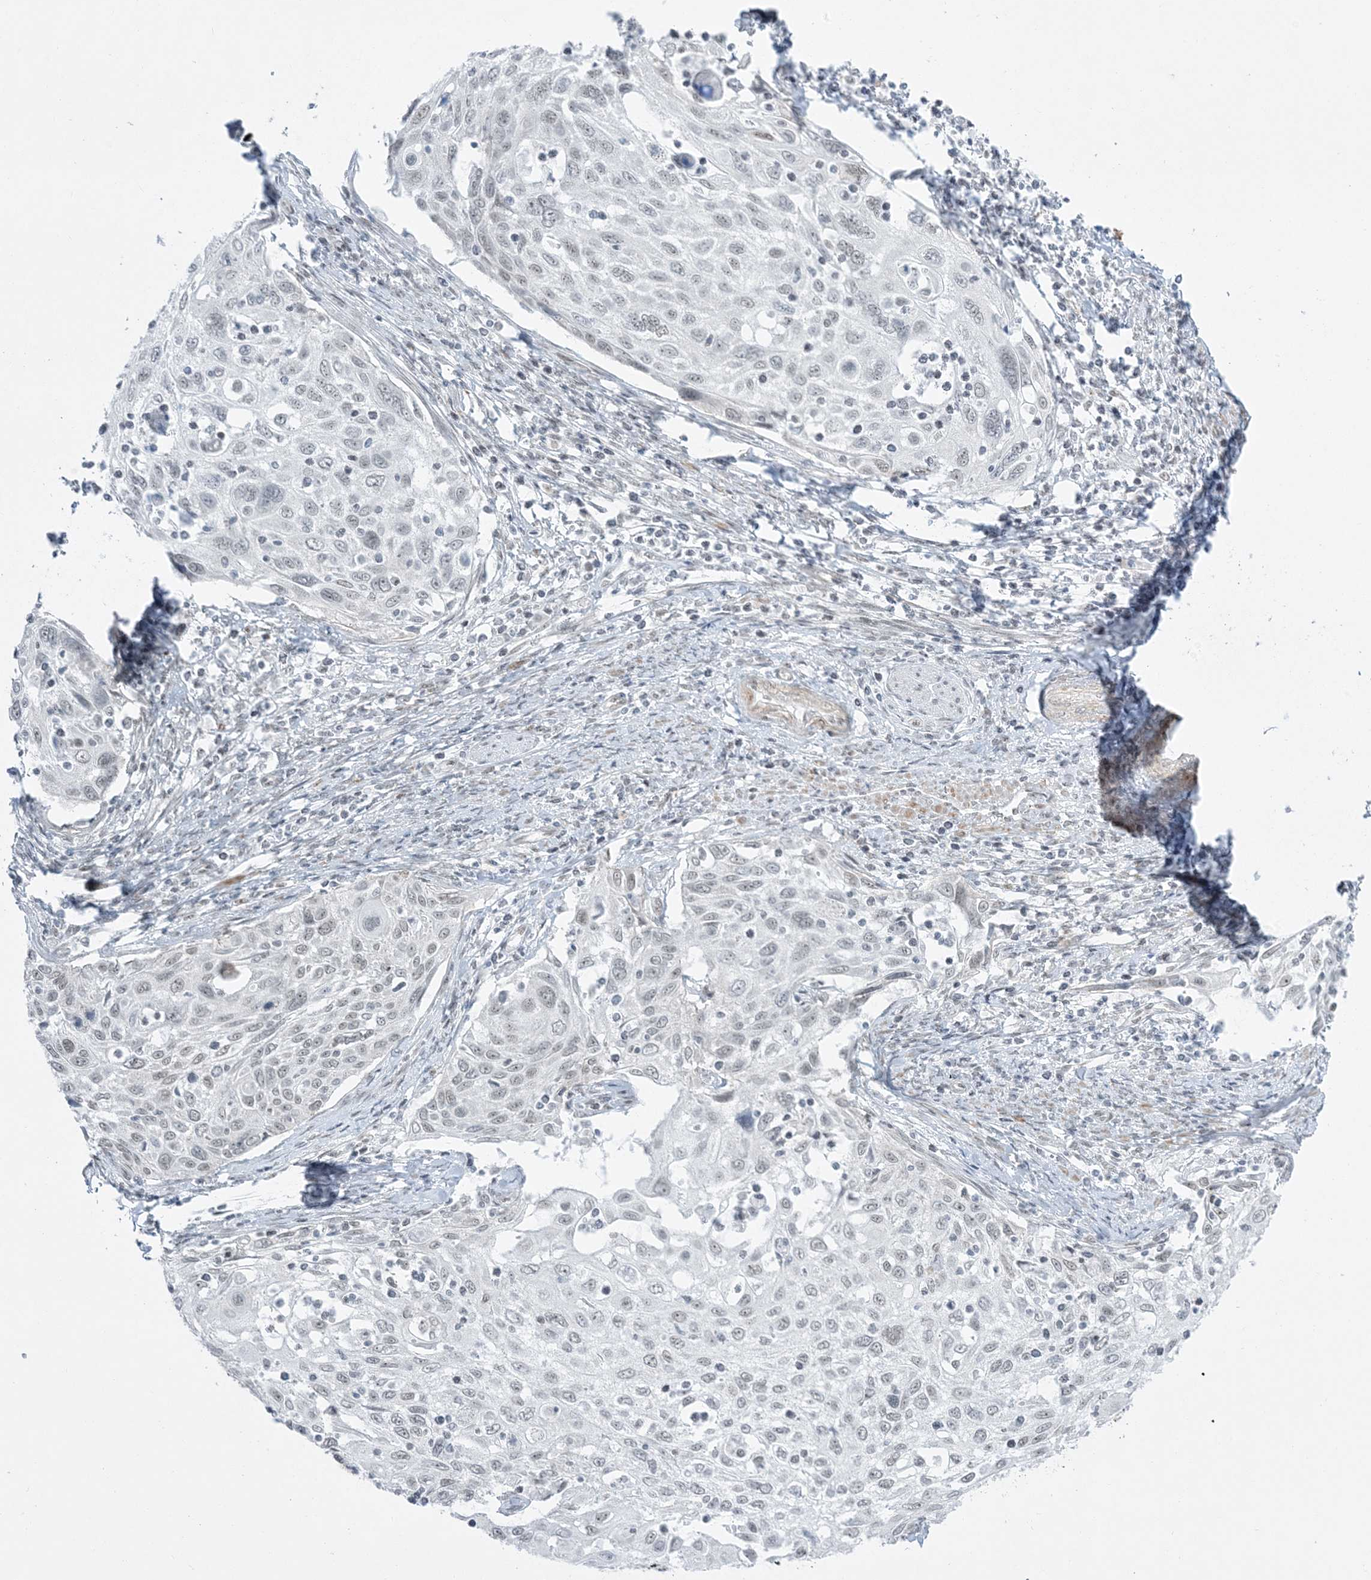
{"staining": {"intensity": "negative", "quantity": "none", "location": "none"}, "tissue": "cervical cancer", "cell_type": "Tumor cells", "image_type": "cancer", "snomed": [{"axis": "morphology", "description": "Squamous cell carcinoma, NOS"}, {"axis": "topography", "description": "Cervix"}], "caption": "Immunohistochemistry (IHC) photomicrograph of human cervical squamous cell carcinoma stained for a protein (brown), which demonstrates no expression in tumor cells.", "gene": "ZNF787", "patient": {"sex": "female", "age": 70}}